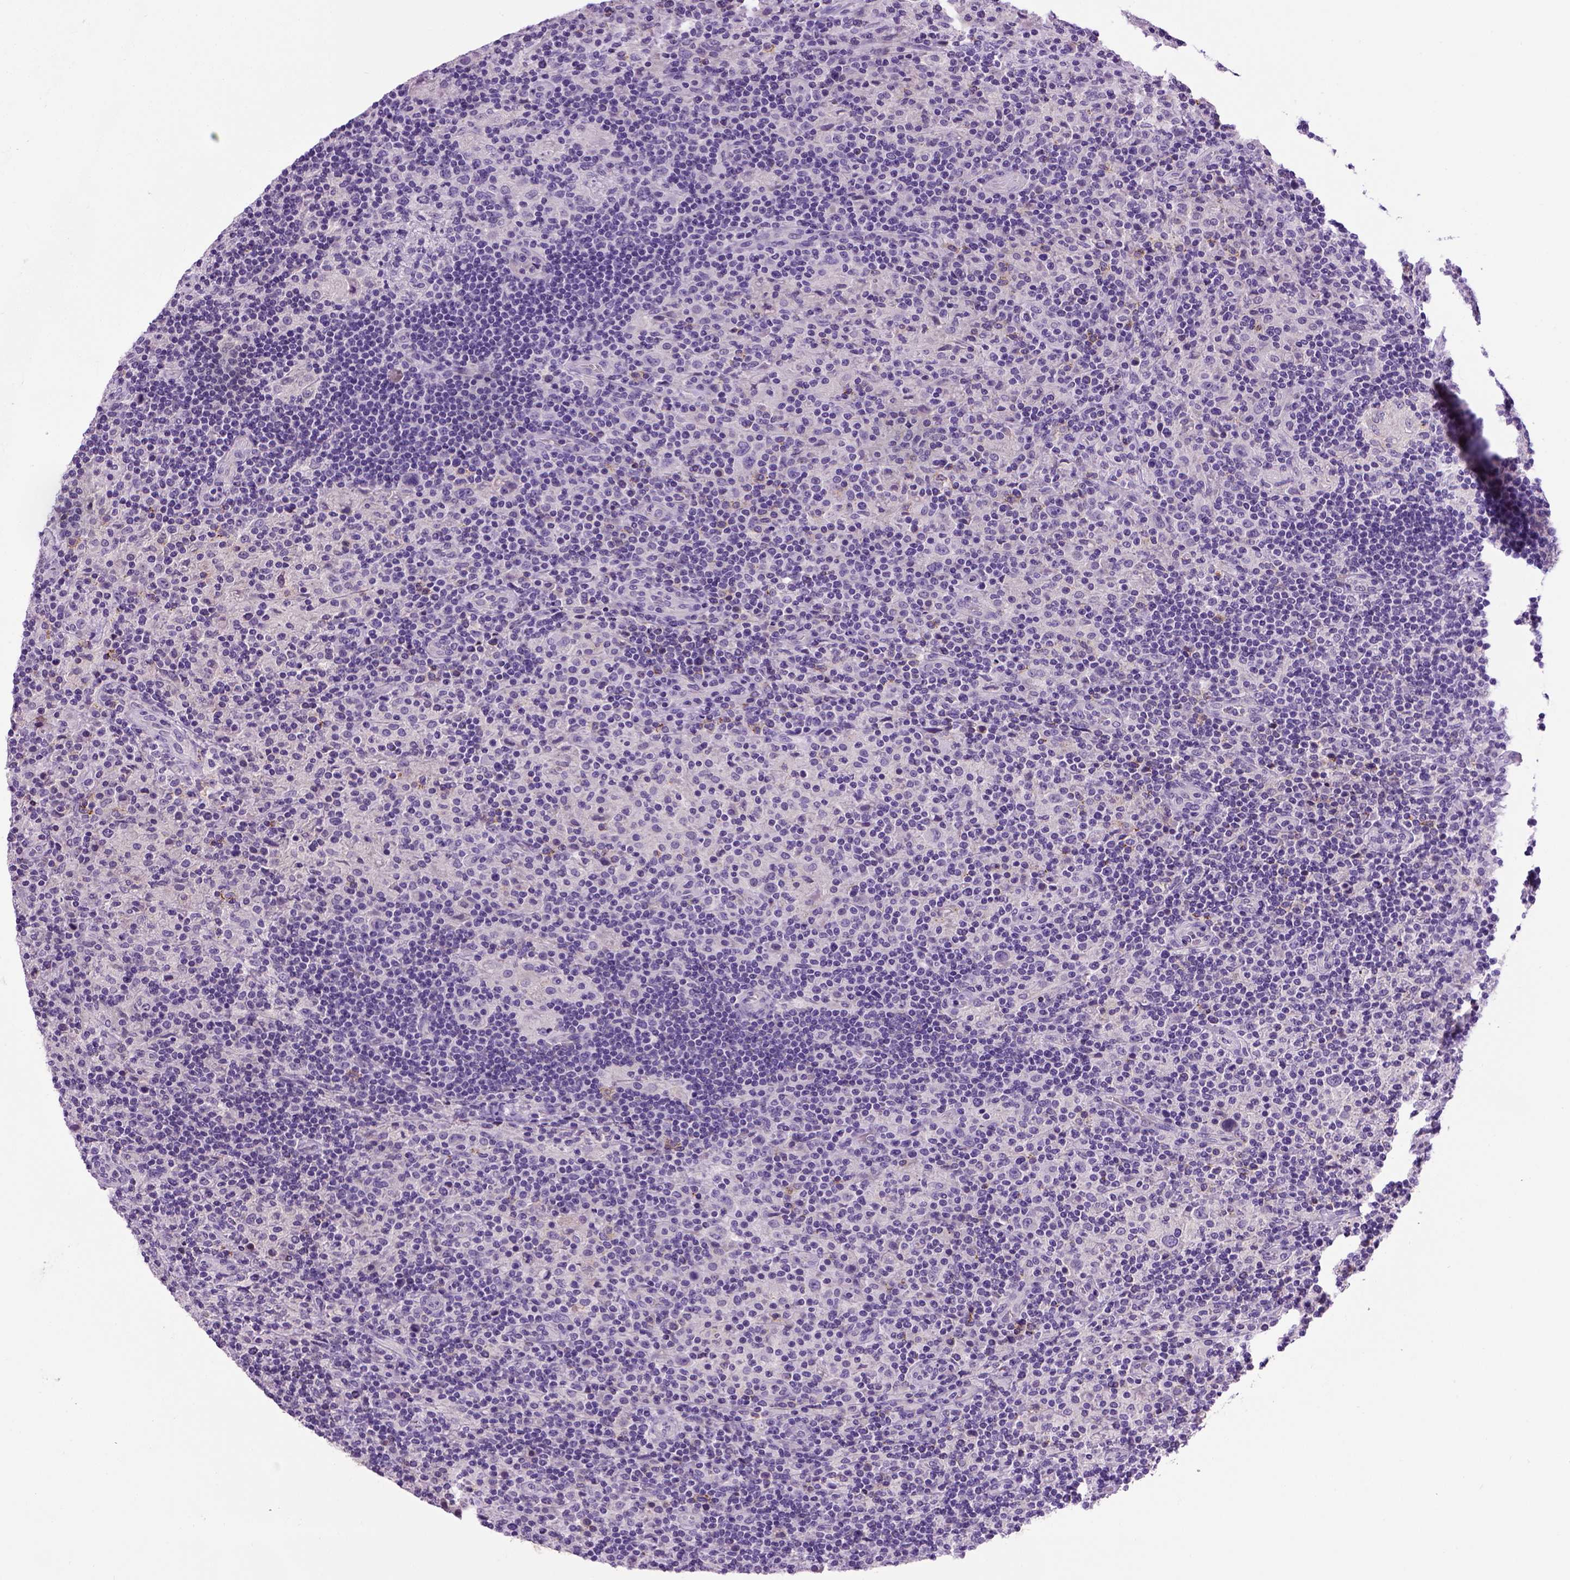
{"staining": {"intensity": "negative", "quantity": "none", "location": "none"}, "tissue": "lymphoma", "cell_type": "Tumor cells", "image_type": "cancer", "snomed": [{"axis": "morphology", "description": "Hodgkin's disease, NOS"}, {"axis": "topography", "description": "Lymph node"}], "caption": "A high-resolution image shows immunohistochemistry staining of Hodgkin's disease, which shows no significant expression in tumor cells.", "gene": "CDH1", "patient": {"sex": "male", "age": 70}}